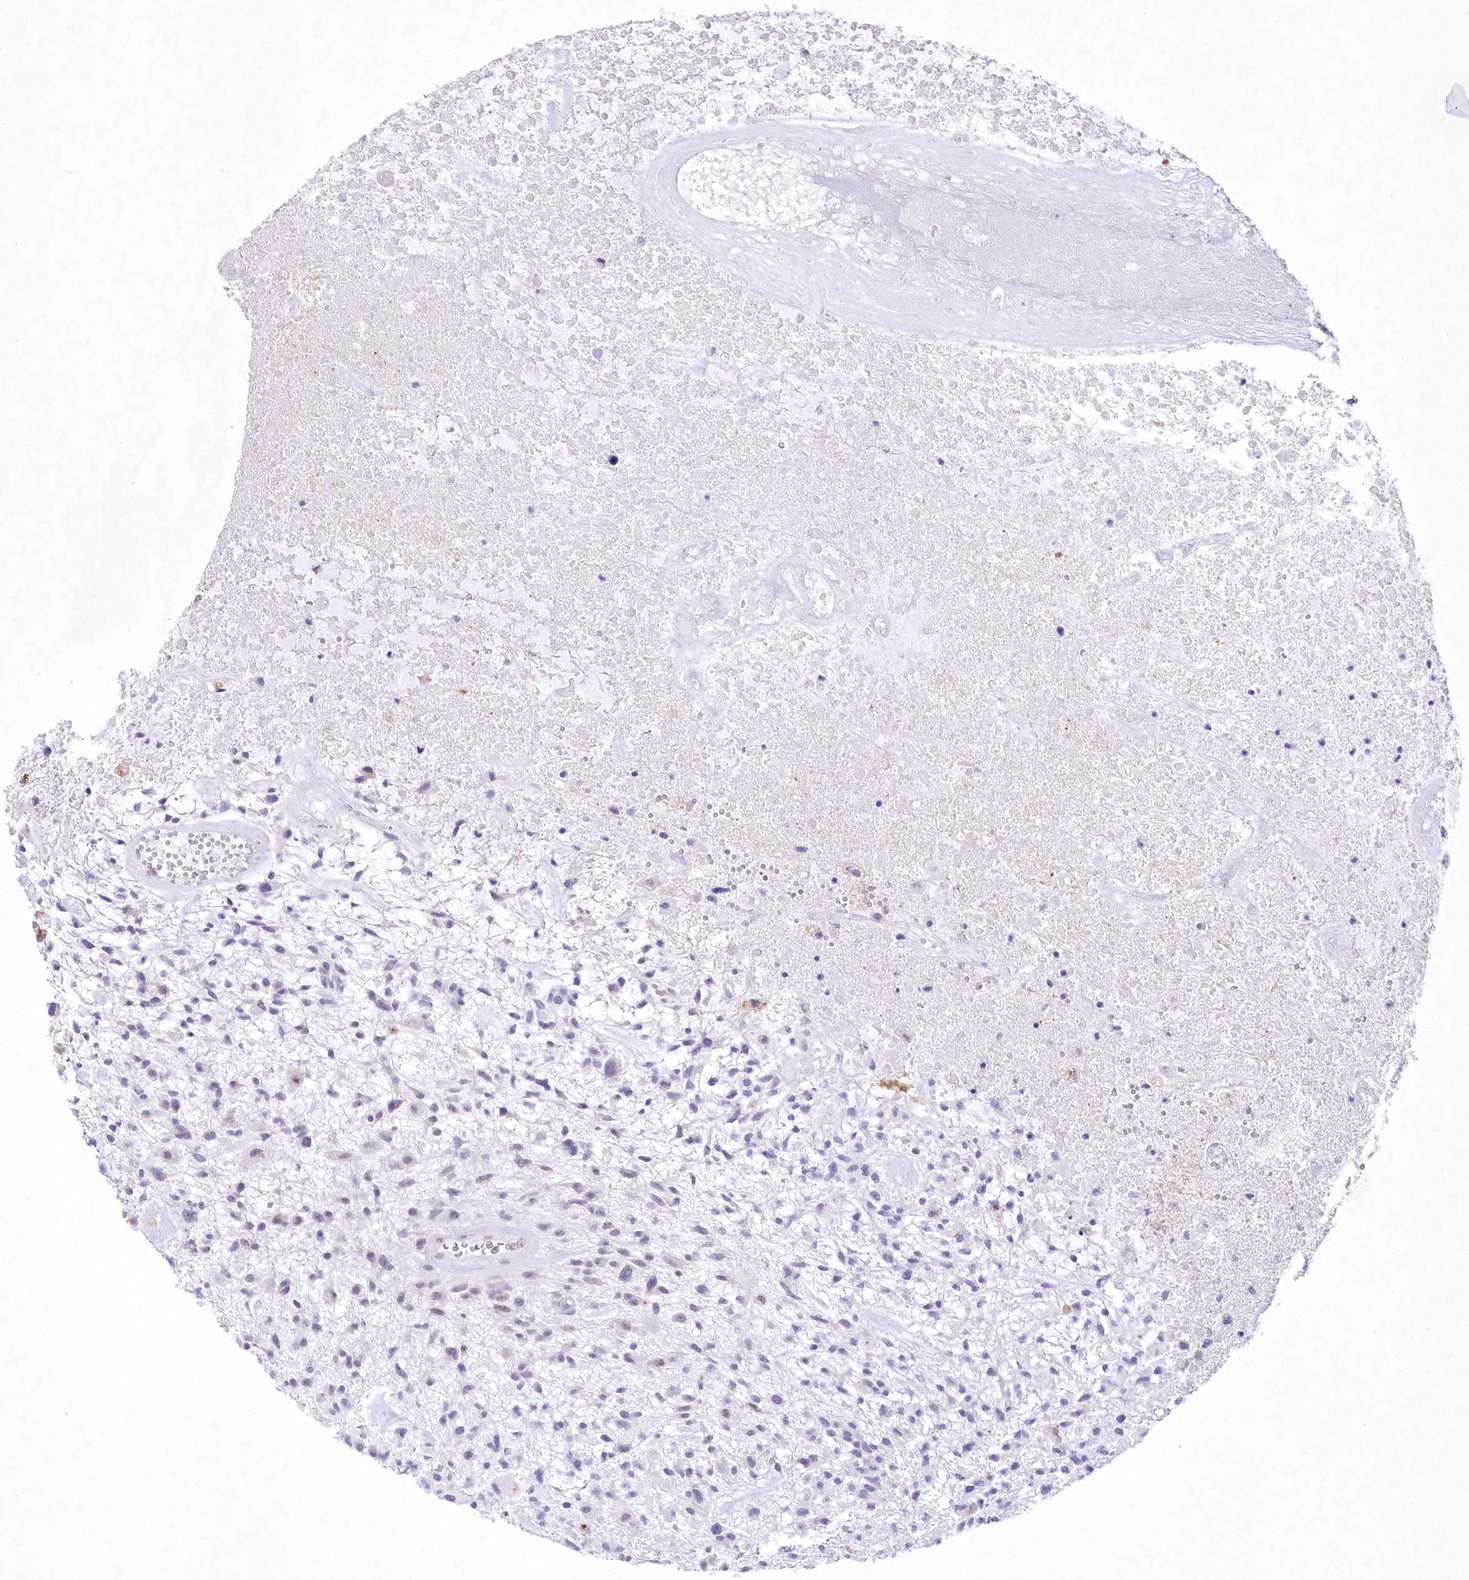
{"staining": {"intensity": "negative", "quantity": "none", "location": "none"}, "tissue": "glioma", "cell_type": "Tumor cells", "image_type": "cancer", "snomed": [{"axis": "morphology", "description": "Glioma, malignant, High grade"}, {"axis": "topography", "description": "Brain"}], "caption": "Tumor cells are negative for protein expression in human malignant glioma (high-grade). The staining was performed using DAB to visualize the protein expression in brown, while the nuclei were stained in blue with hematoxylin (Magnification: 20x).", "gene": "RBM27", "patient": {"sex": "male", "age": 47}}